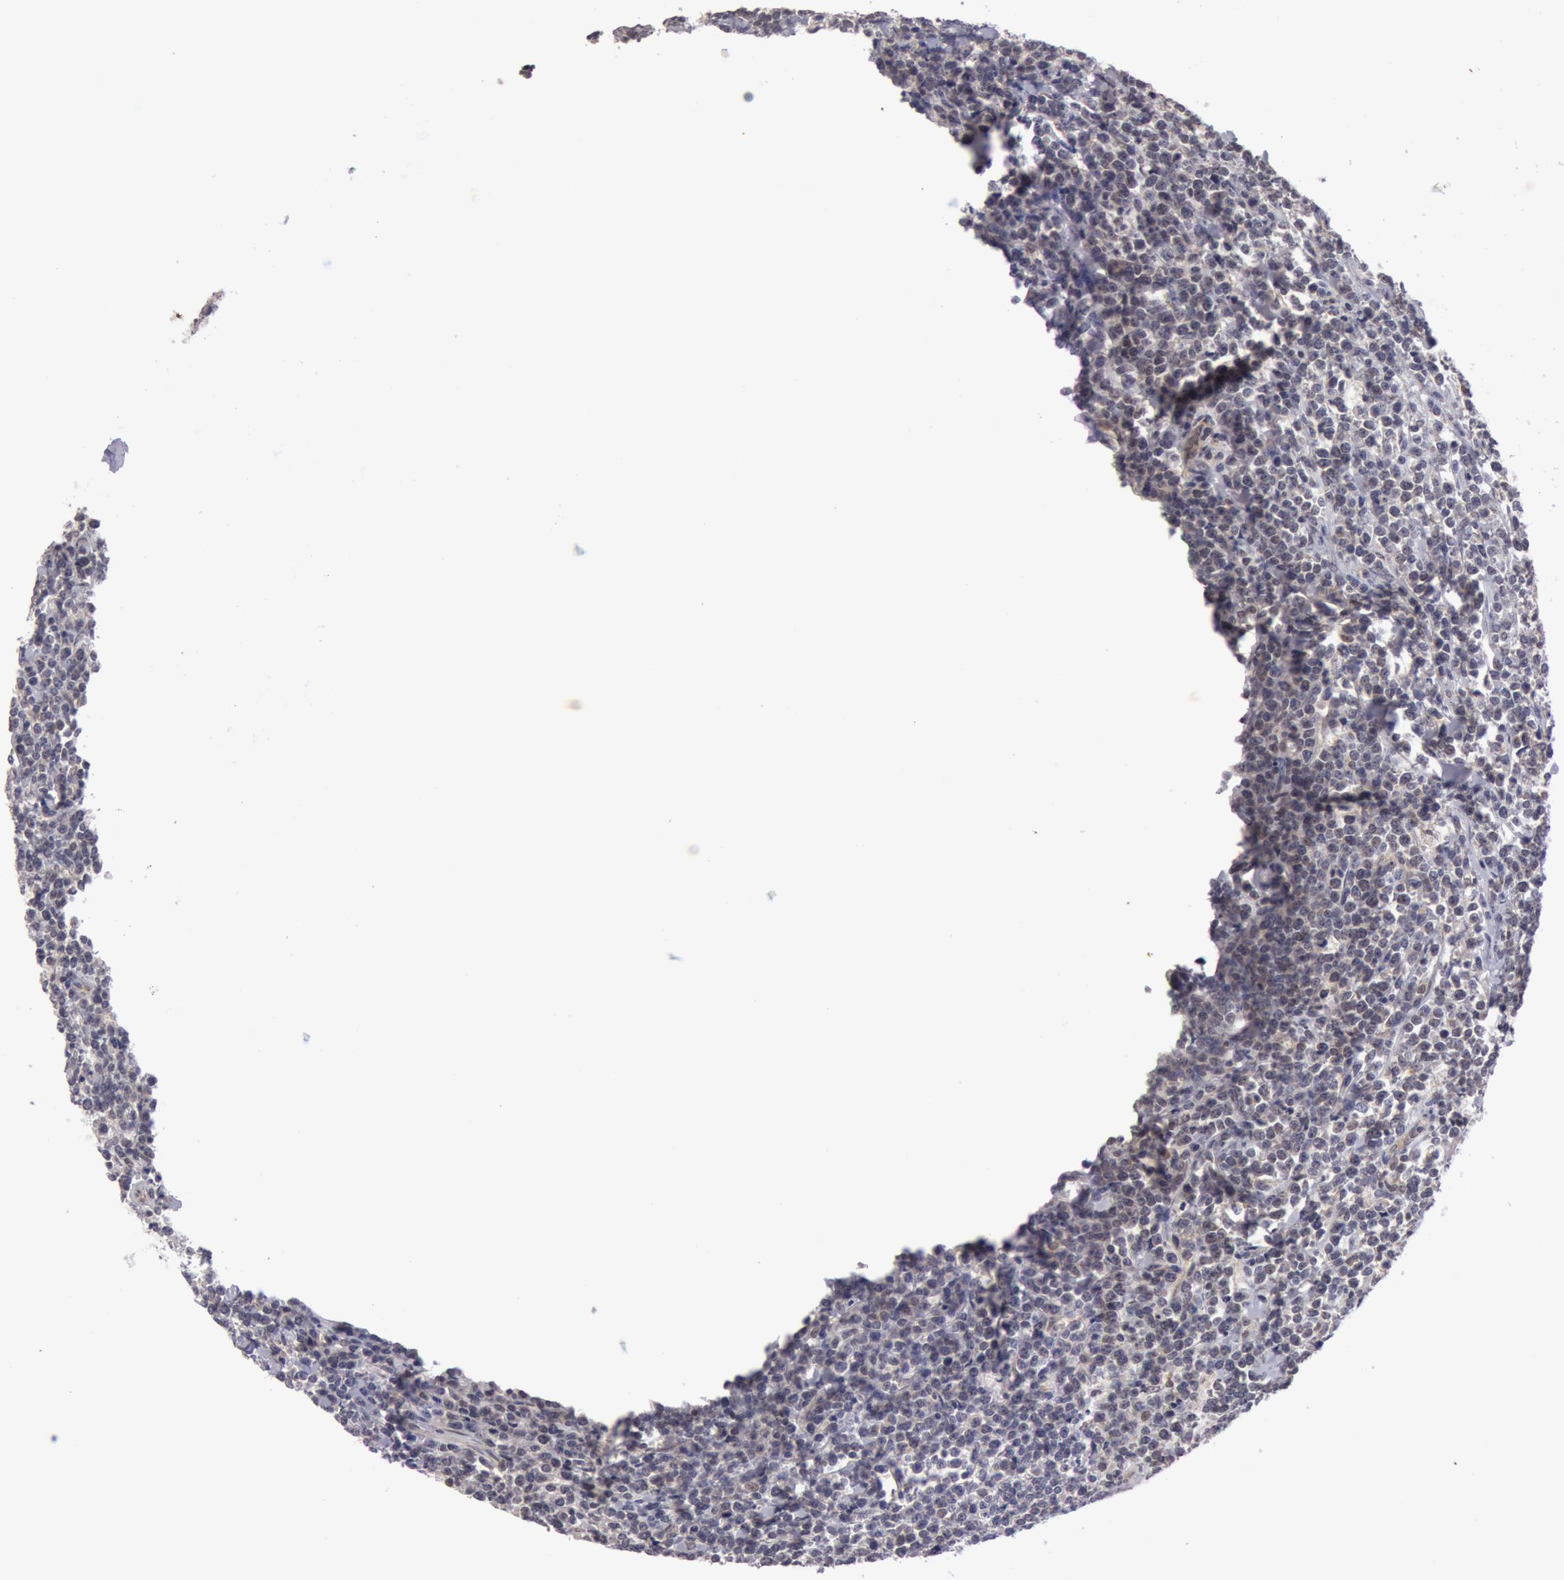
{"staining": {"intensity": "negative", "quantity": "none", "location": "none"}, "tissue": "lymphoma", "cell_type": "Tumor cells", "image_type": "cancer", "snomed": [{"axis": "morphology", "description": "Malignant lymphoma, non-Hodgkin's type, High grade"}, {"axis": "topography", "description": "Small intestine"}, {"axis": "topography", "description": "Colon"}], "caption": "High magnification brightfield microscopy of lymphoma stained with DAB (3,3'-diaminobenzidine) (brown) and counterstained with hematoxylin (blue): tumor cells show no significant positivity. The staining is performed using DAB brown chromogen with nuclei counter-stained in using hematoxylin.", "gene": "SYTL4", "patient": {"sex": "male", "age": 8}}